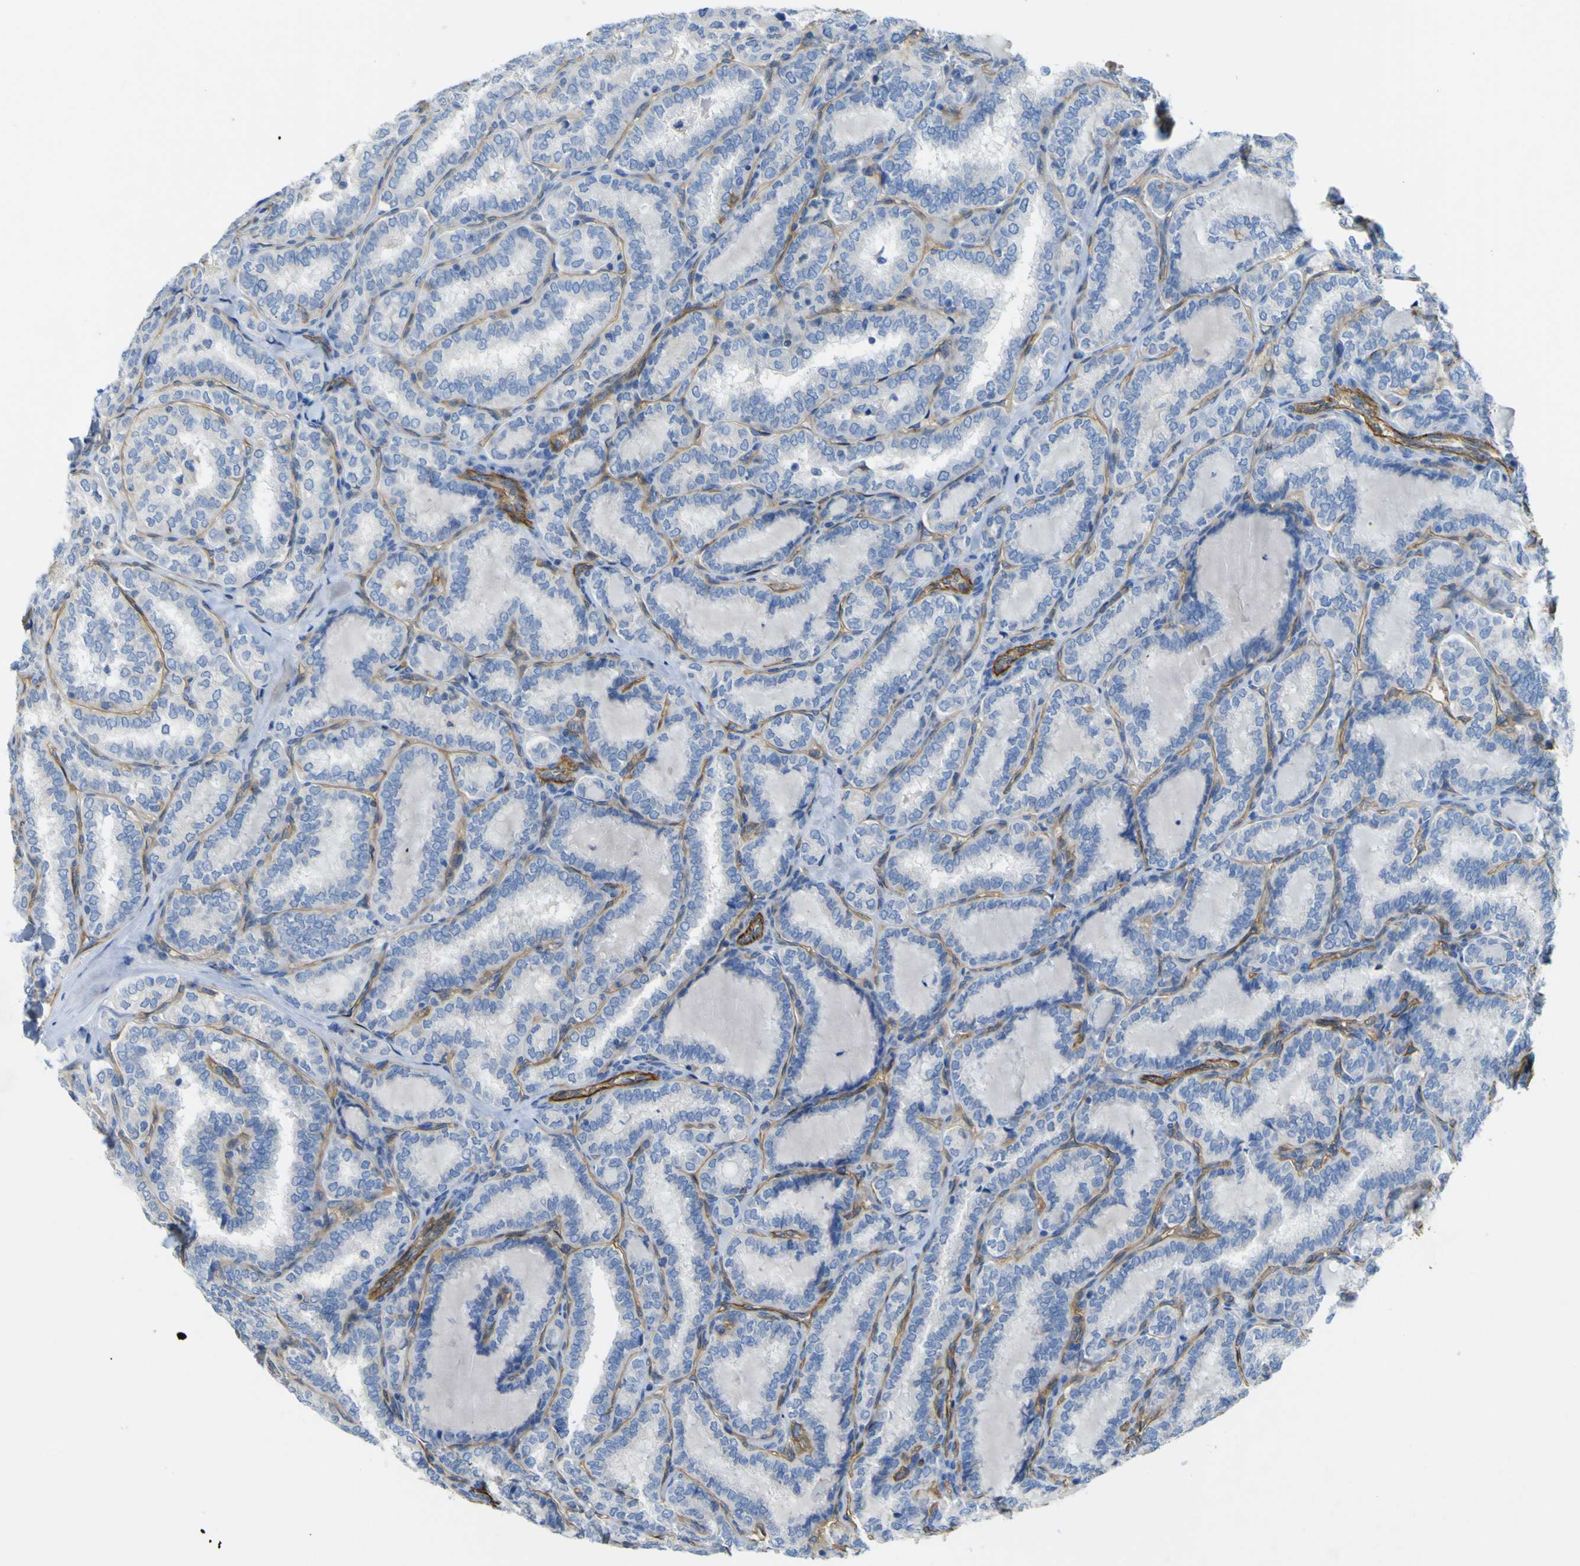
{"staining": {"intensity": "negative", "quantity": "none", "location": "none"}, "tissue": "thyroid cancer", "cell_type": "Tumor cells", "image_type": "cancer", "snomed": [{"axis": "morphology", "description": "Normal tissue, NOS"}, {"axis": "morphology", "description": "Papillary adenocarcinoma, NOS"}, {"axis": "topography", "description": "Thyroid gland"}], "caption": "Thyroid papillary adenocarcinoma was stained to show a protein in brown. There is no significant staining in tumor cells. The staining was performed using DAB to visualize the protein expression in brown, while the nuclei were stained in blue with hematoxylin (Magnification: 20x).", "gene": "CD93", "patient": {"sex": "female", "age": 30}}